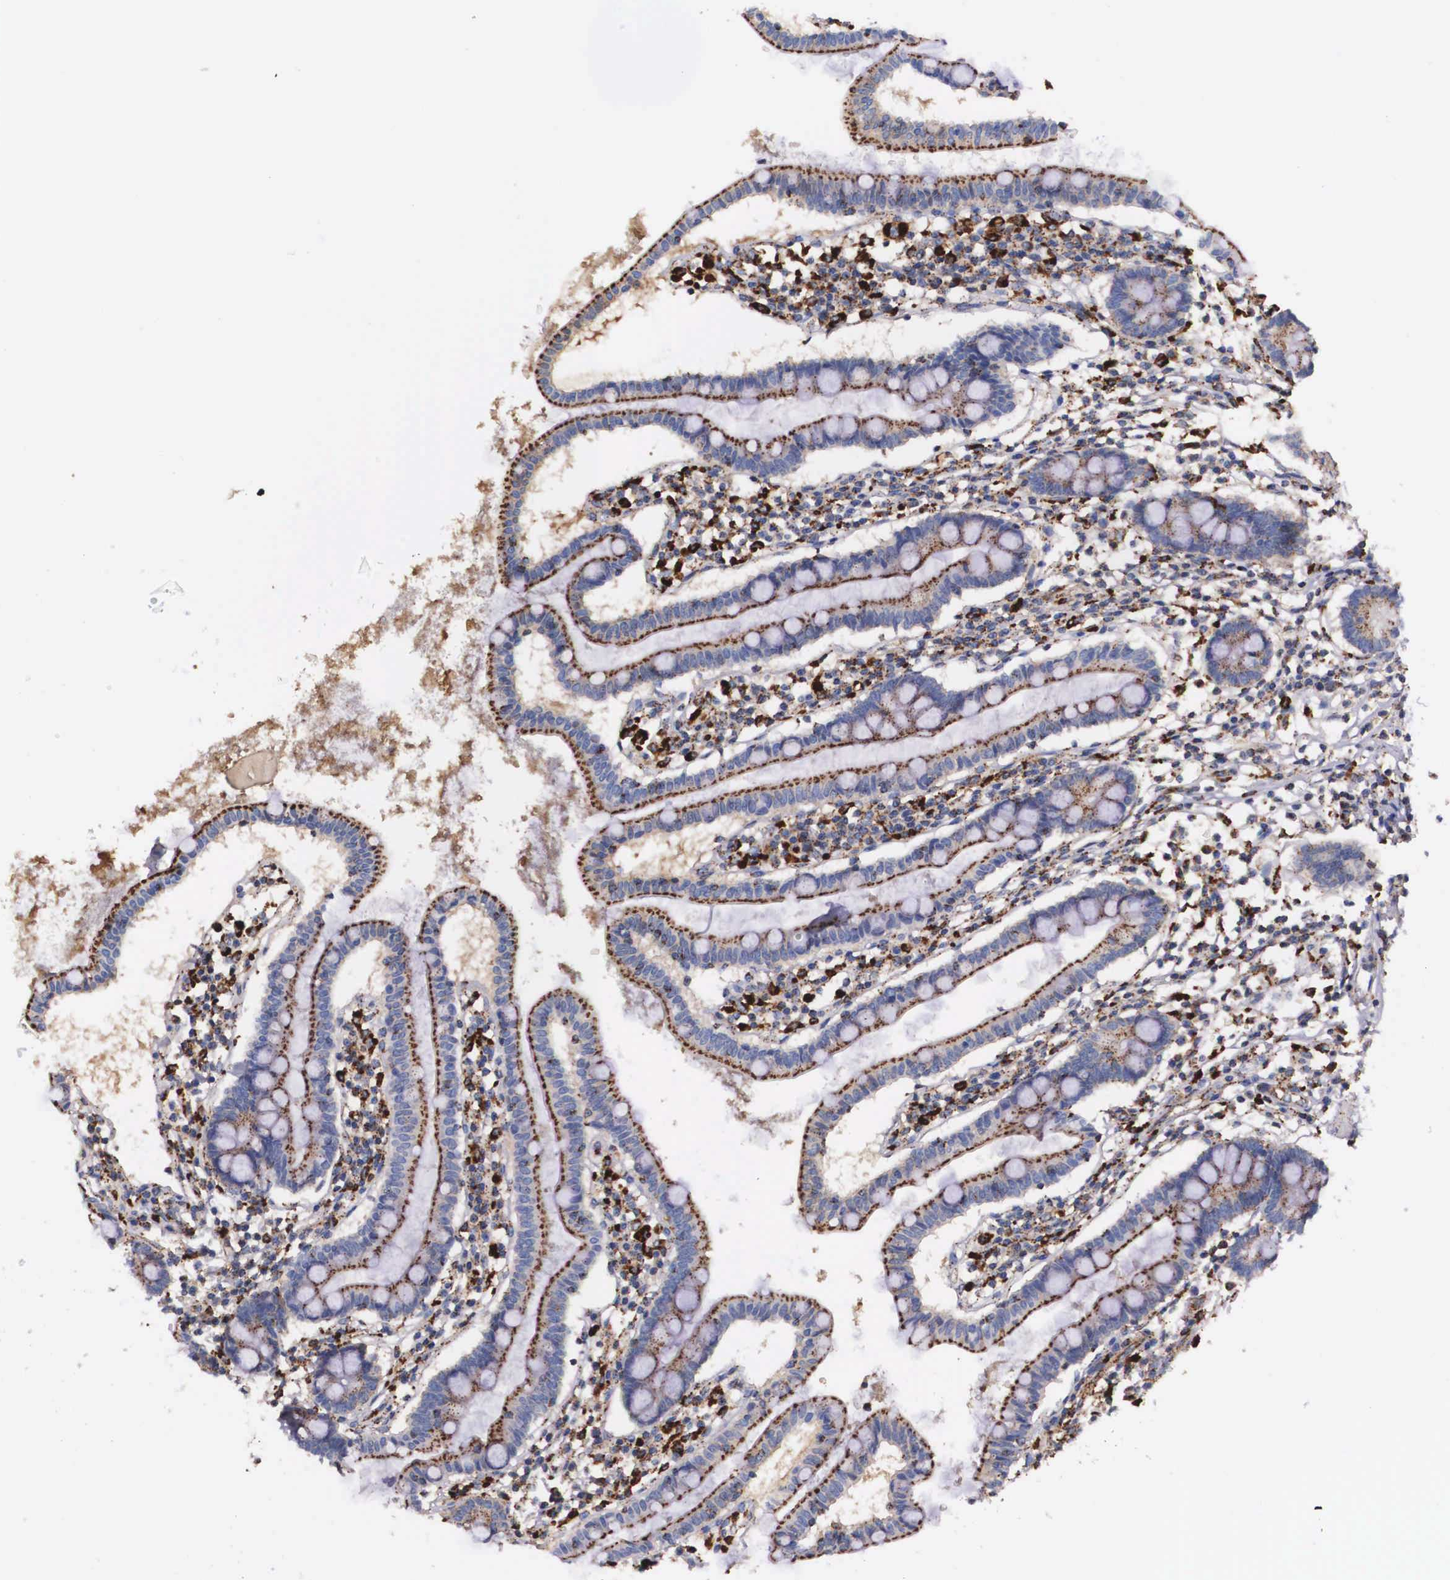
{"staining": {"intensity": "weak", "quantity": "25%-75%", "location": "cytoplasmic/membranous"}, "tissue": "small intestine", "cell_type": "Glandular cells", "image_type": "normal", "snomed": [{"axis": "morphology", "description": "Normal tissue, NOS"}, {"axis": "topography", "description": "Small intestine"}], "caption": "Protein staining of benign small intestine demonstrates weak cytoplasmic/membranous expression in about 25%-75% of glandular cells. The staining was performed using DAB, with brown indicating positive protein expression. Nuclei are stained blue with hematoxylin.", "gene": "NAGA", "patient": {"sex": "female", "age": 37}}